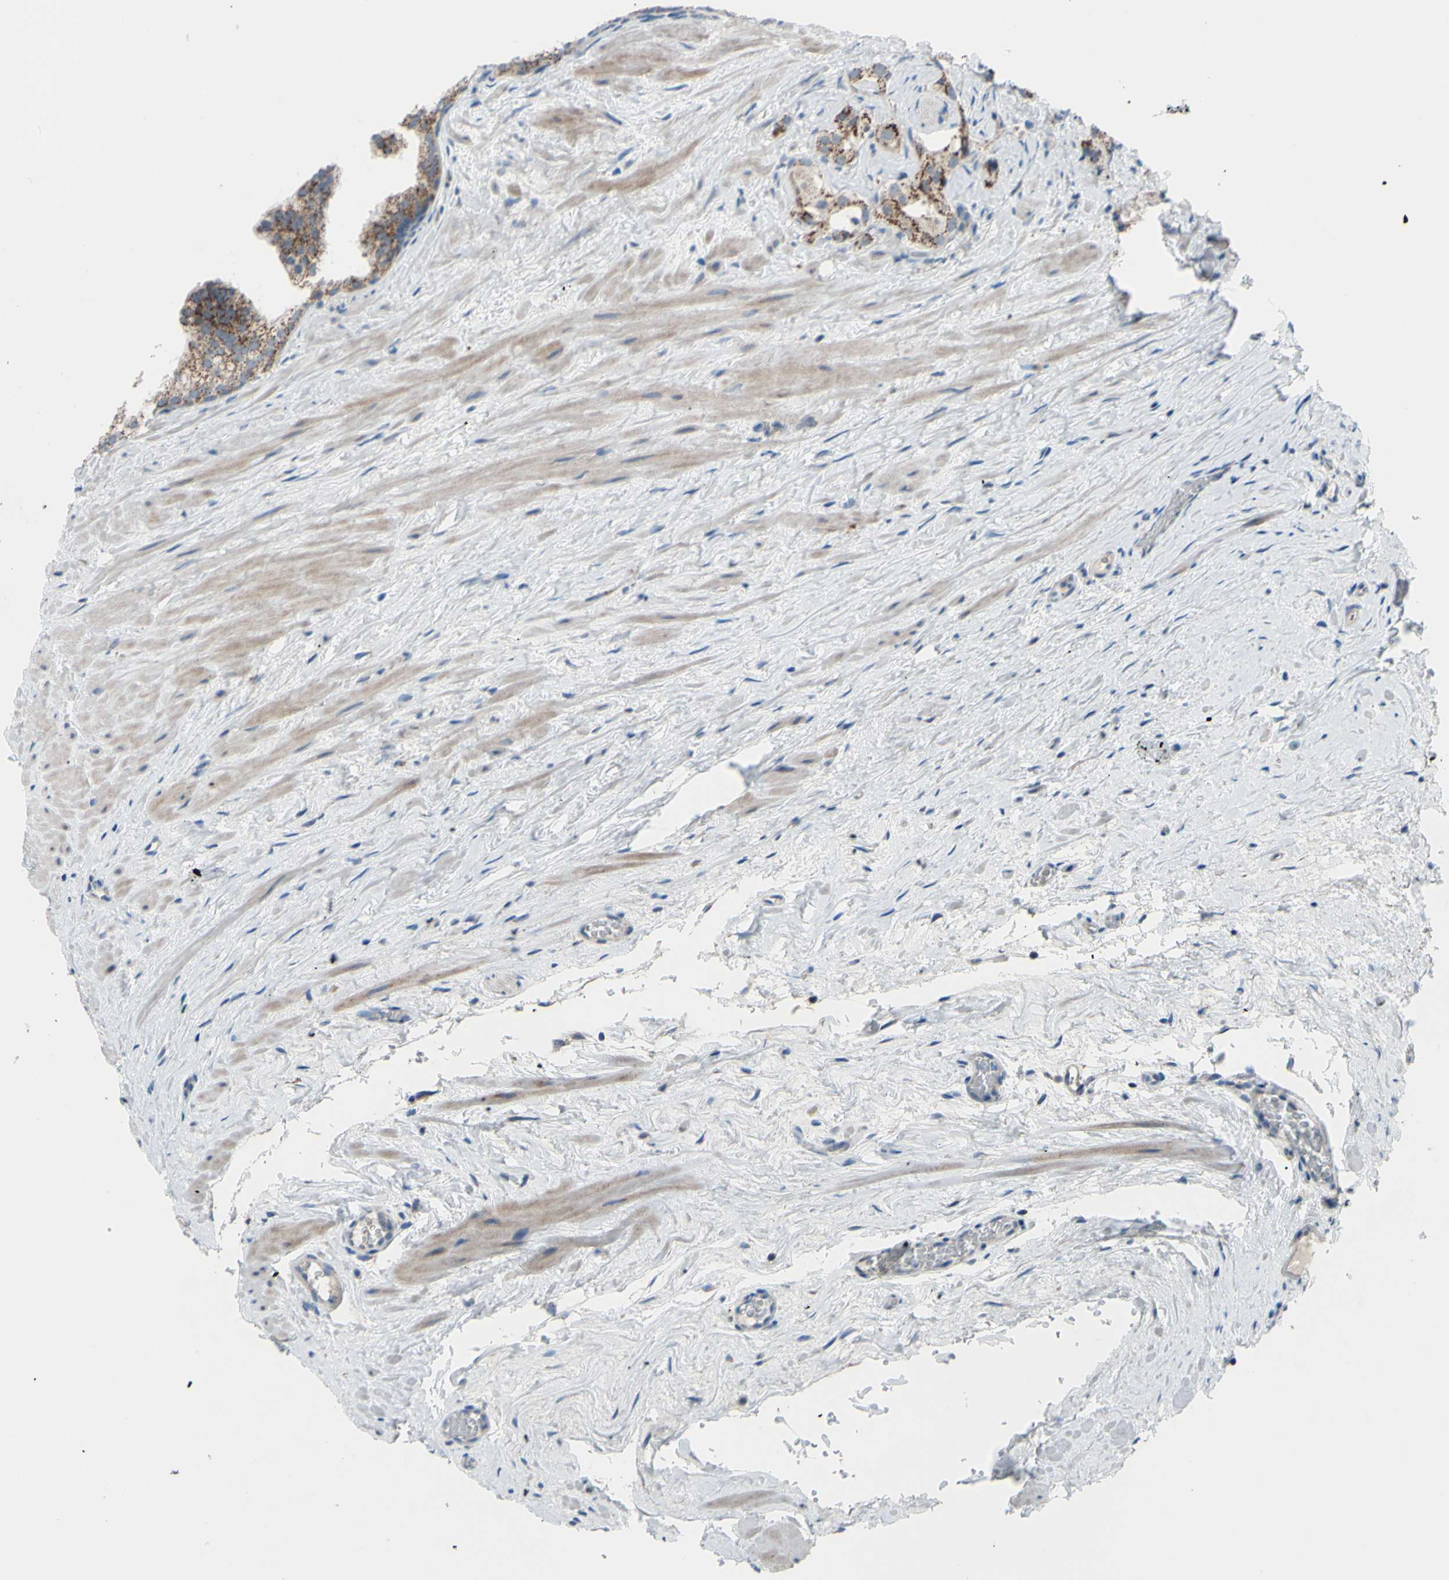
{"staining": {"intensity": "moderate", "quantity": ">75%", "location": "cytoplasmic/membranous"}, "tissue": "prostate cancer", "cell_type": "Tumor cells", "image_type": "cancer", "snomed": [{"axis": "morphology", "description": "Adenocarcinoma, Low grade"}, {"axis": "topography", "description": "Prostate"}], "caption": "Tumor cells exhibit medium levels of moderate cytoplasmic/membranous staining in about >75% of cells in prostate adenocarcinoma (low-grade).", "gene": "GLT8D1", "patient": {"sex": "male", "age": 59}}